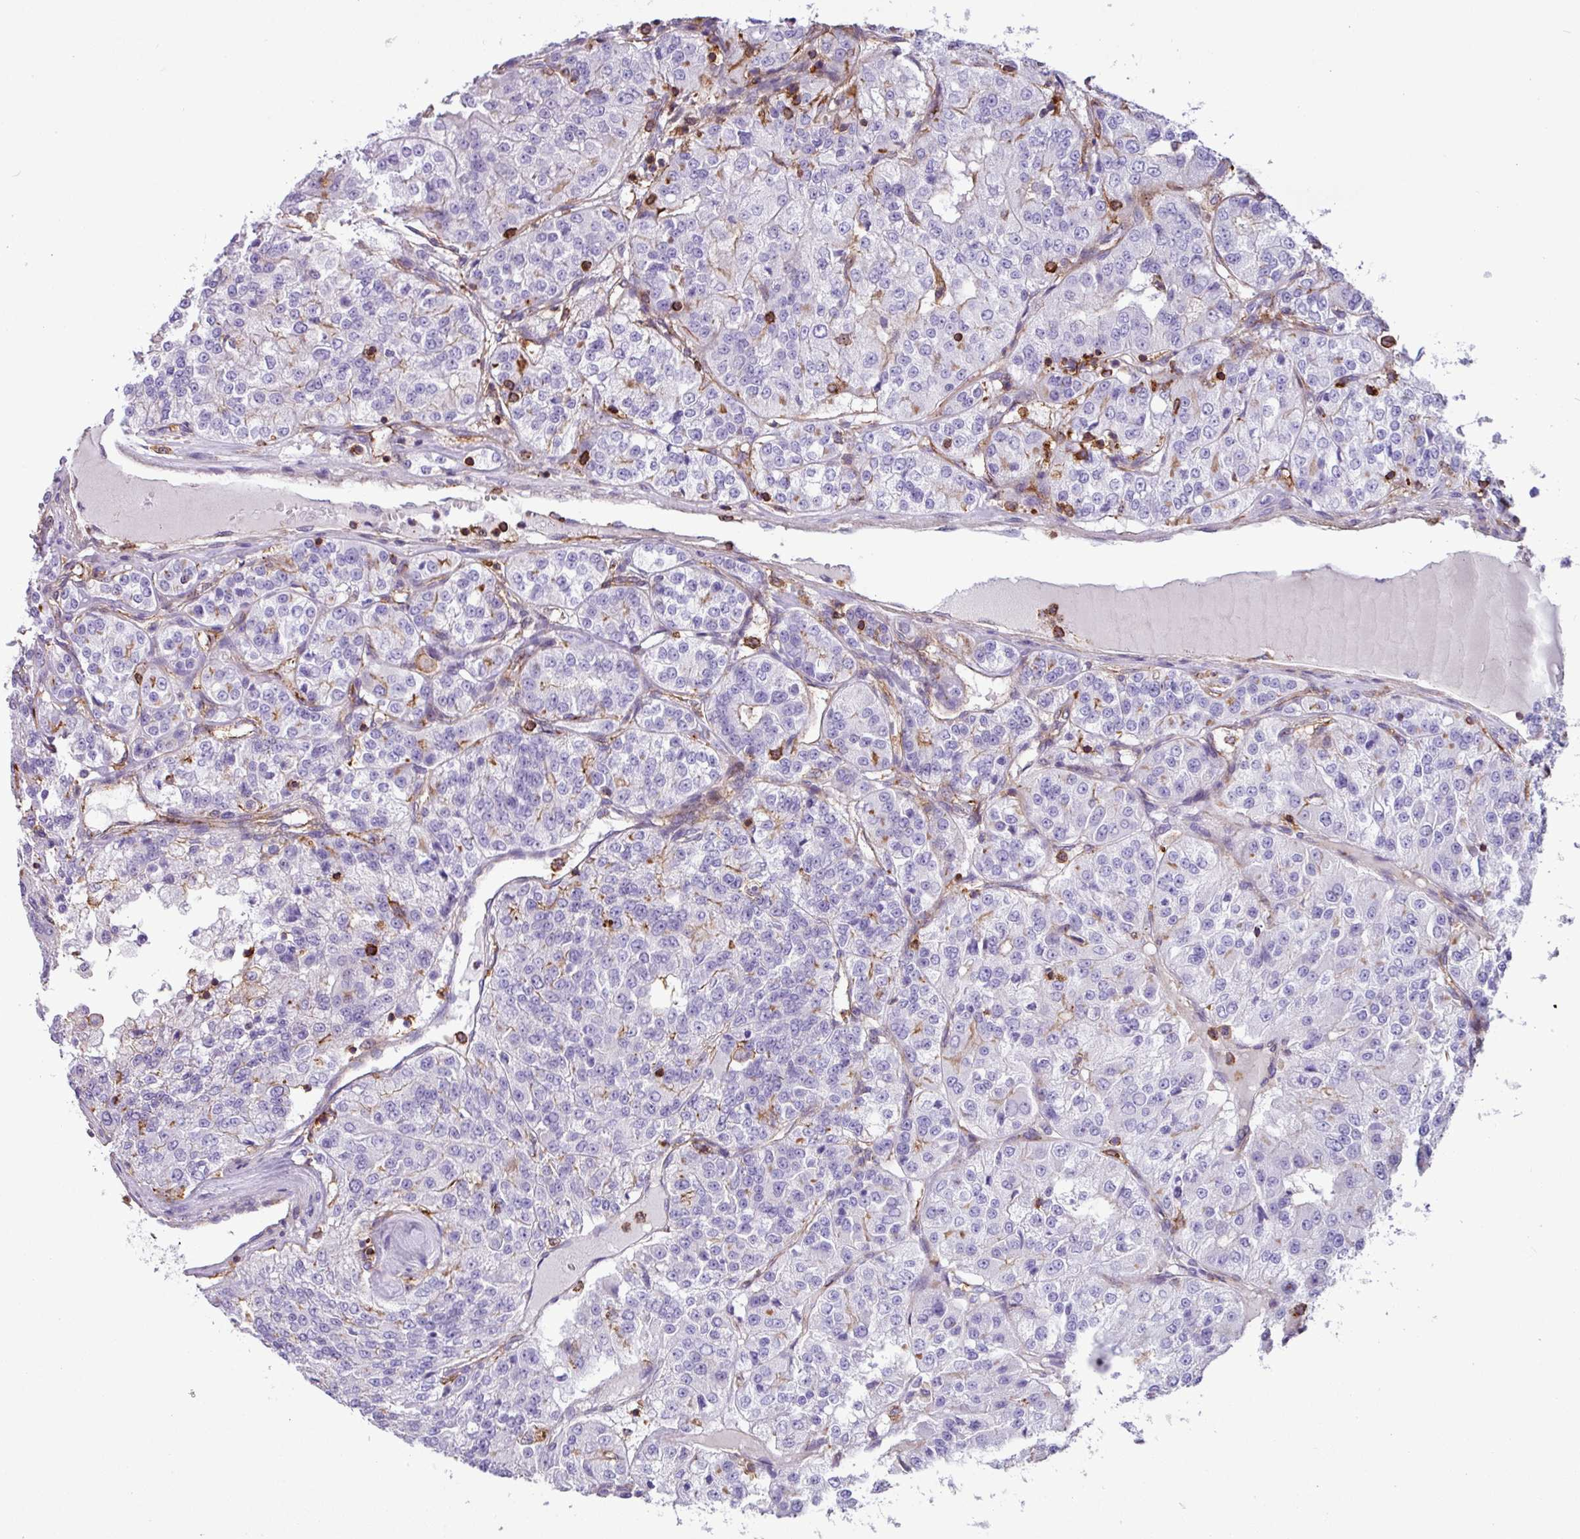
{"staining": {"intensity": "negative", "quantity": "none", "location": "none"}, "tissue": "renal cancer", "cell_type": "Tumor cells", "image_type": "cancer", "snomed": [{"axis": "morphology", "description": "Adenocarcinoma, NOS"}, {"axis": "topography", "description": "Kidney"}], "caption": "Tumor cells are negative for brown protein staining in renal adenocarcinoma. (Immunohistochemistry, brightfield microscopy, high magnification).", "gene": "PPP1R18", "patient": {"sex": "female", "age": 63}}